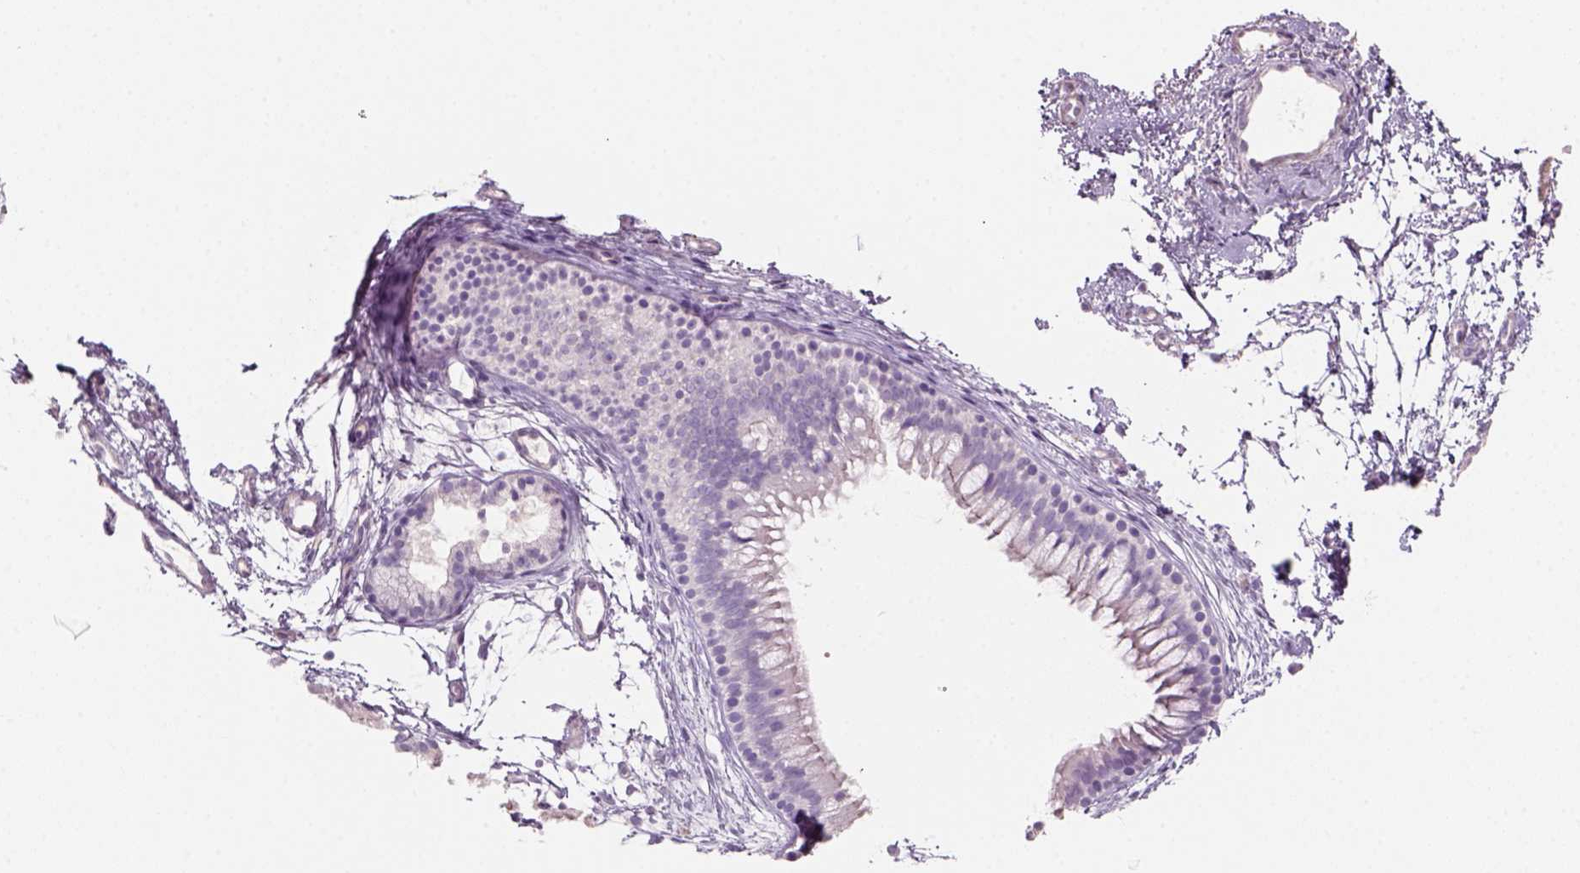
{"staining": {"intensity": "negative", "quantity": "none", "location": "none"}, "tissue": "nasopharynx", "cell_type": "Respiratory epithelial cells", "image_type": "normal", "snomed": [{"axis": "morphology", "description": "Normal tissue, NOS"}, {"axis": "topography", "description": "Nasopharynx"}], "caption": "This histopathology image is of benign nasopharynx stained with IHC to label a protein in brown with the nuclei are counter-stained blue. There is no expression in respiratory epithelial cells. (Stains: DAB (3,3'-diaminobenzidine) immunohistochemistry (IHC) with hematoxylin counter stain, Microscopy: brightfield microscopy at high magnification).", "gene": "KRT25", "patient": {"sex": "male", "age": 58}}